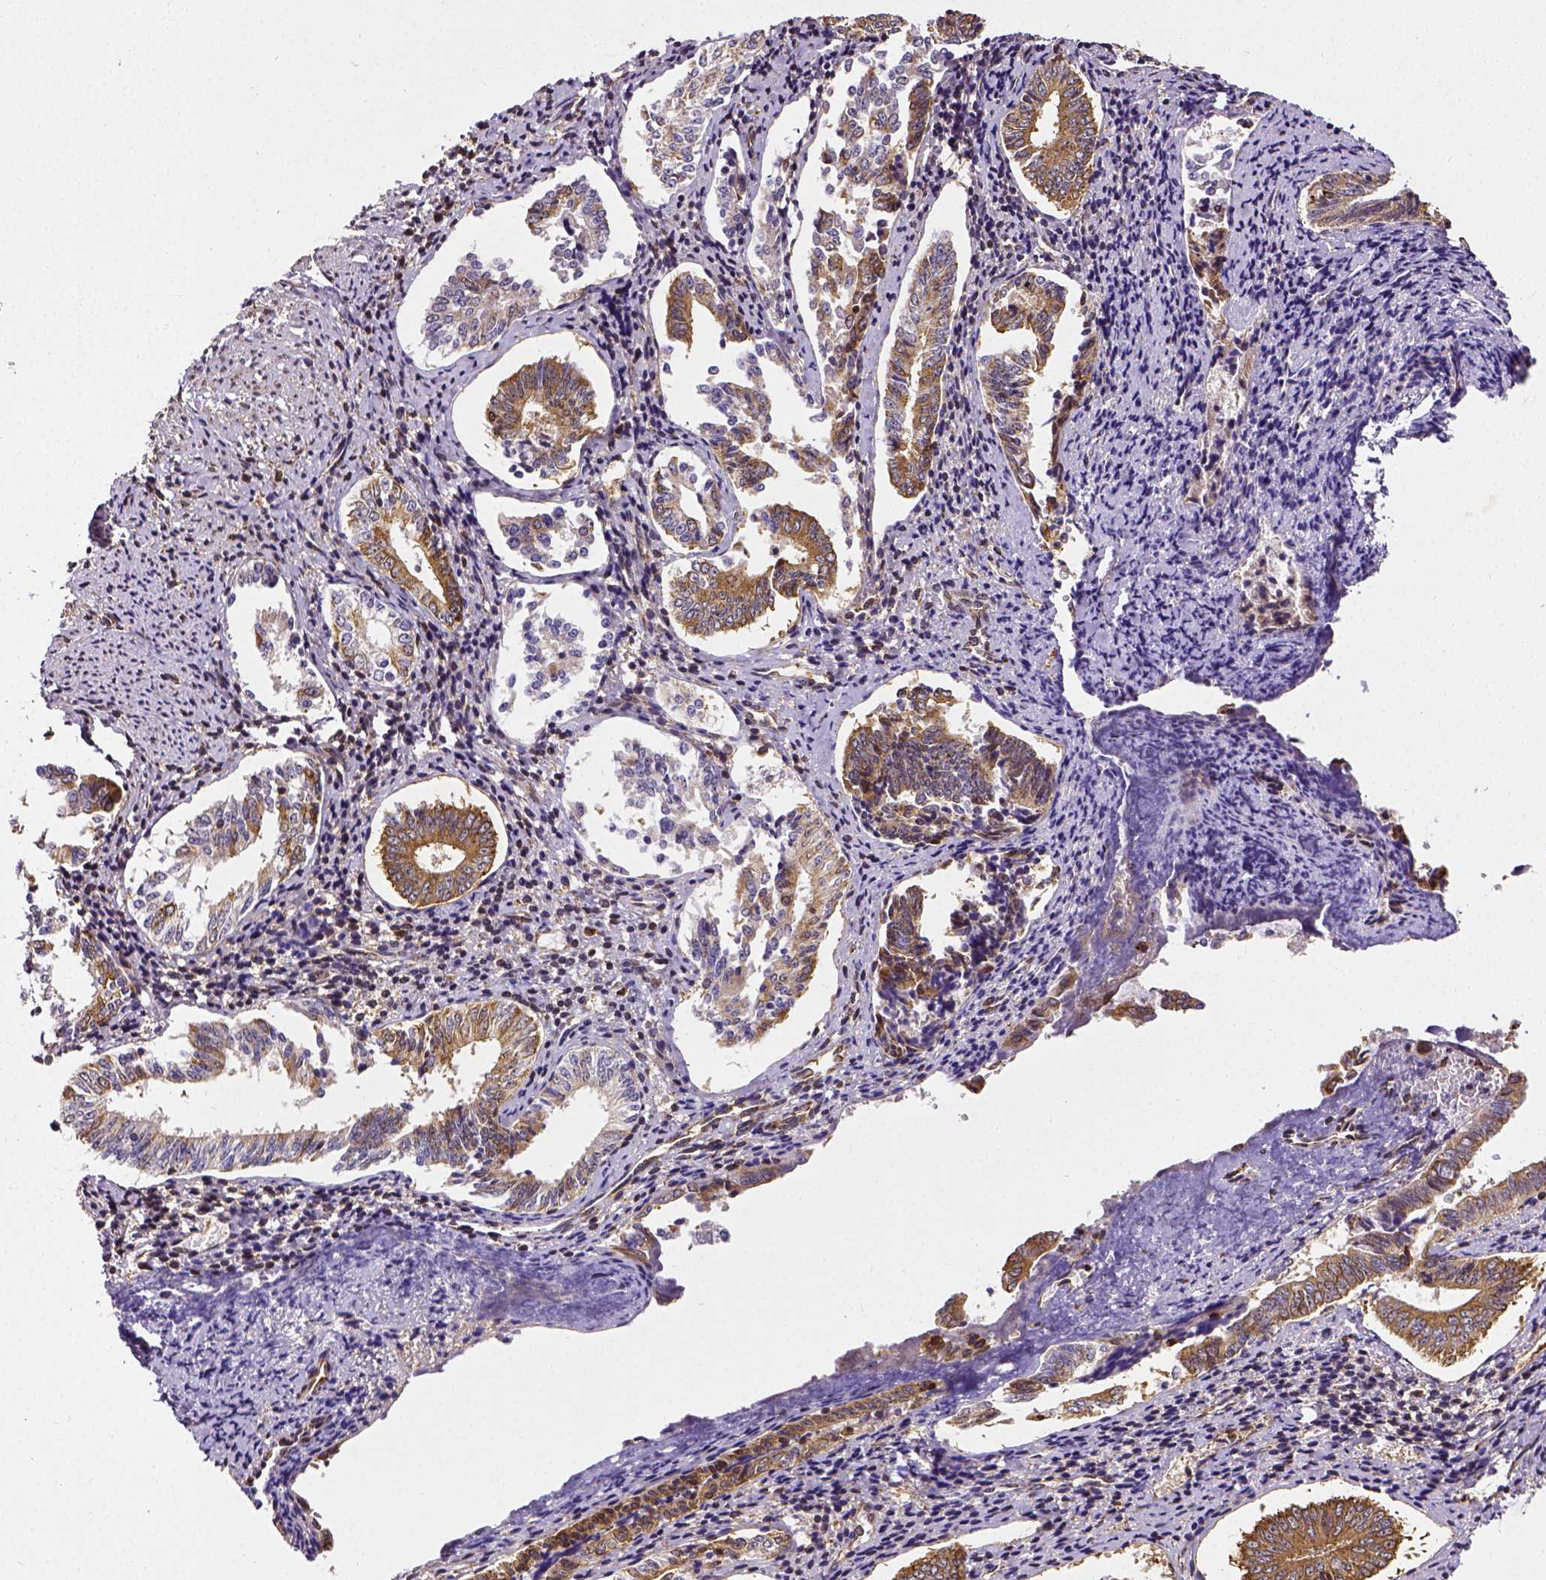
{"staining": {"intensity": "moderate", "quantity": ">75%", "location": "cytoplasmic/membranous"}, "tissue": "cervical cancer", "cell_type": "Tumor cells", "image_type": "cancer", "snomed": [{"axis": "morphology", "description": "Squamous cell carcinoma, NOS"}, {"axis": "topography", "description": "Cervix"}], "caption": "An IHC photomicrograph of tumor tissue is shown. Protein staining in brown highlights moderate cytoplasmic/membranous positivity in squamous cell carcinoma (cervical) within tumor cells.", "gene": "MTDH", "patient": {"sex": "female", "age": 59}}